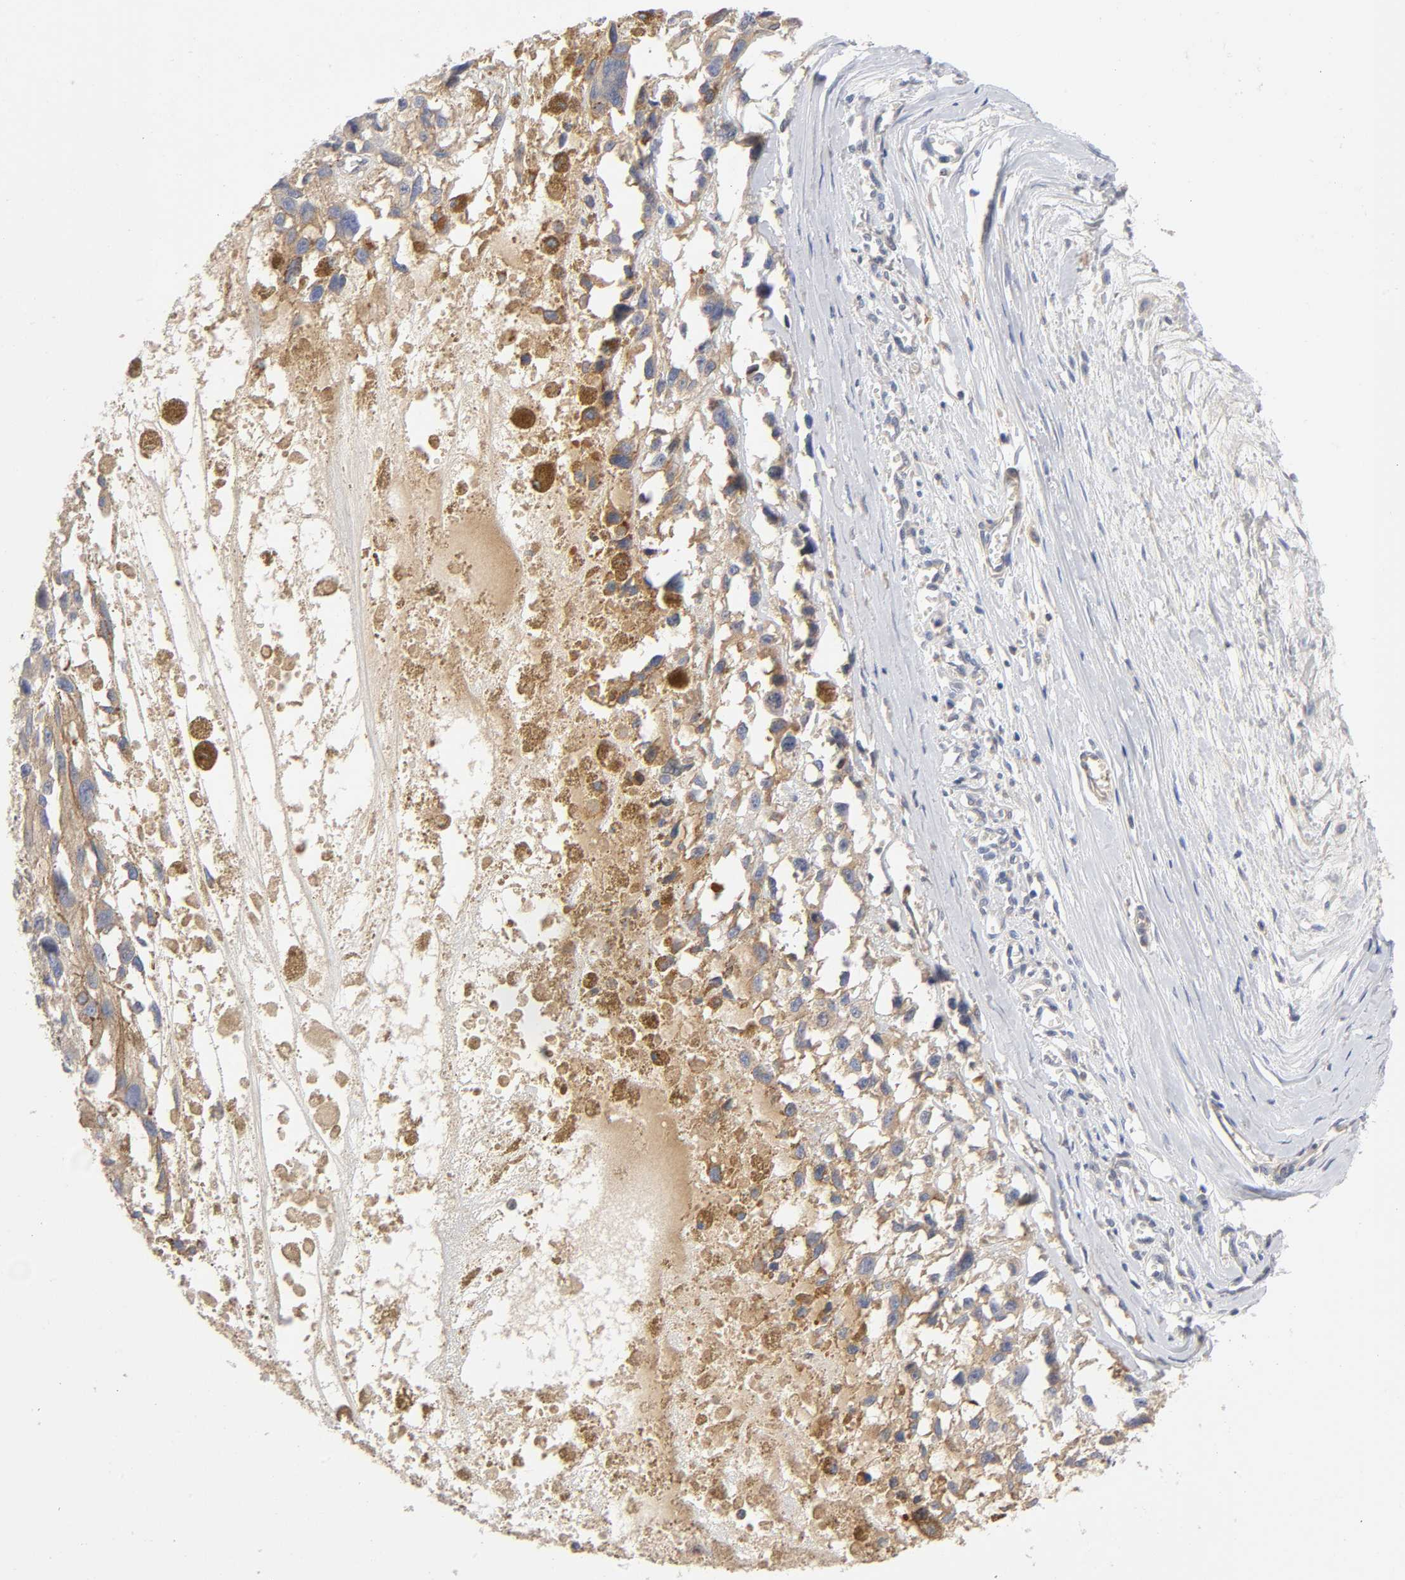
{"staining": {"intensity": "moderate", "quantity": "25%-75%", "location": "cytoplasmic/membranous"}, "tissue": "melanoma", "cell_type": "Tumor cells", "image_type": "cancer", "snomed": [{"axis": "morphology", "description": "Malignant melanoma, Metastatic site"}, {"axis": "topography", "description": "Lymph node"}], "caption": "This photomicrograph exhibits IHC staining of melanoma, with medium moderate cytoplasmic/membranous positivity in about 25%-75% of tumor cells.", "gene": "NOVA1", "patient": {"sex": "male", "age": 59}}